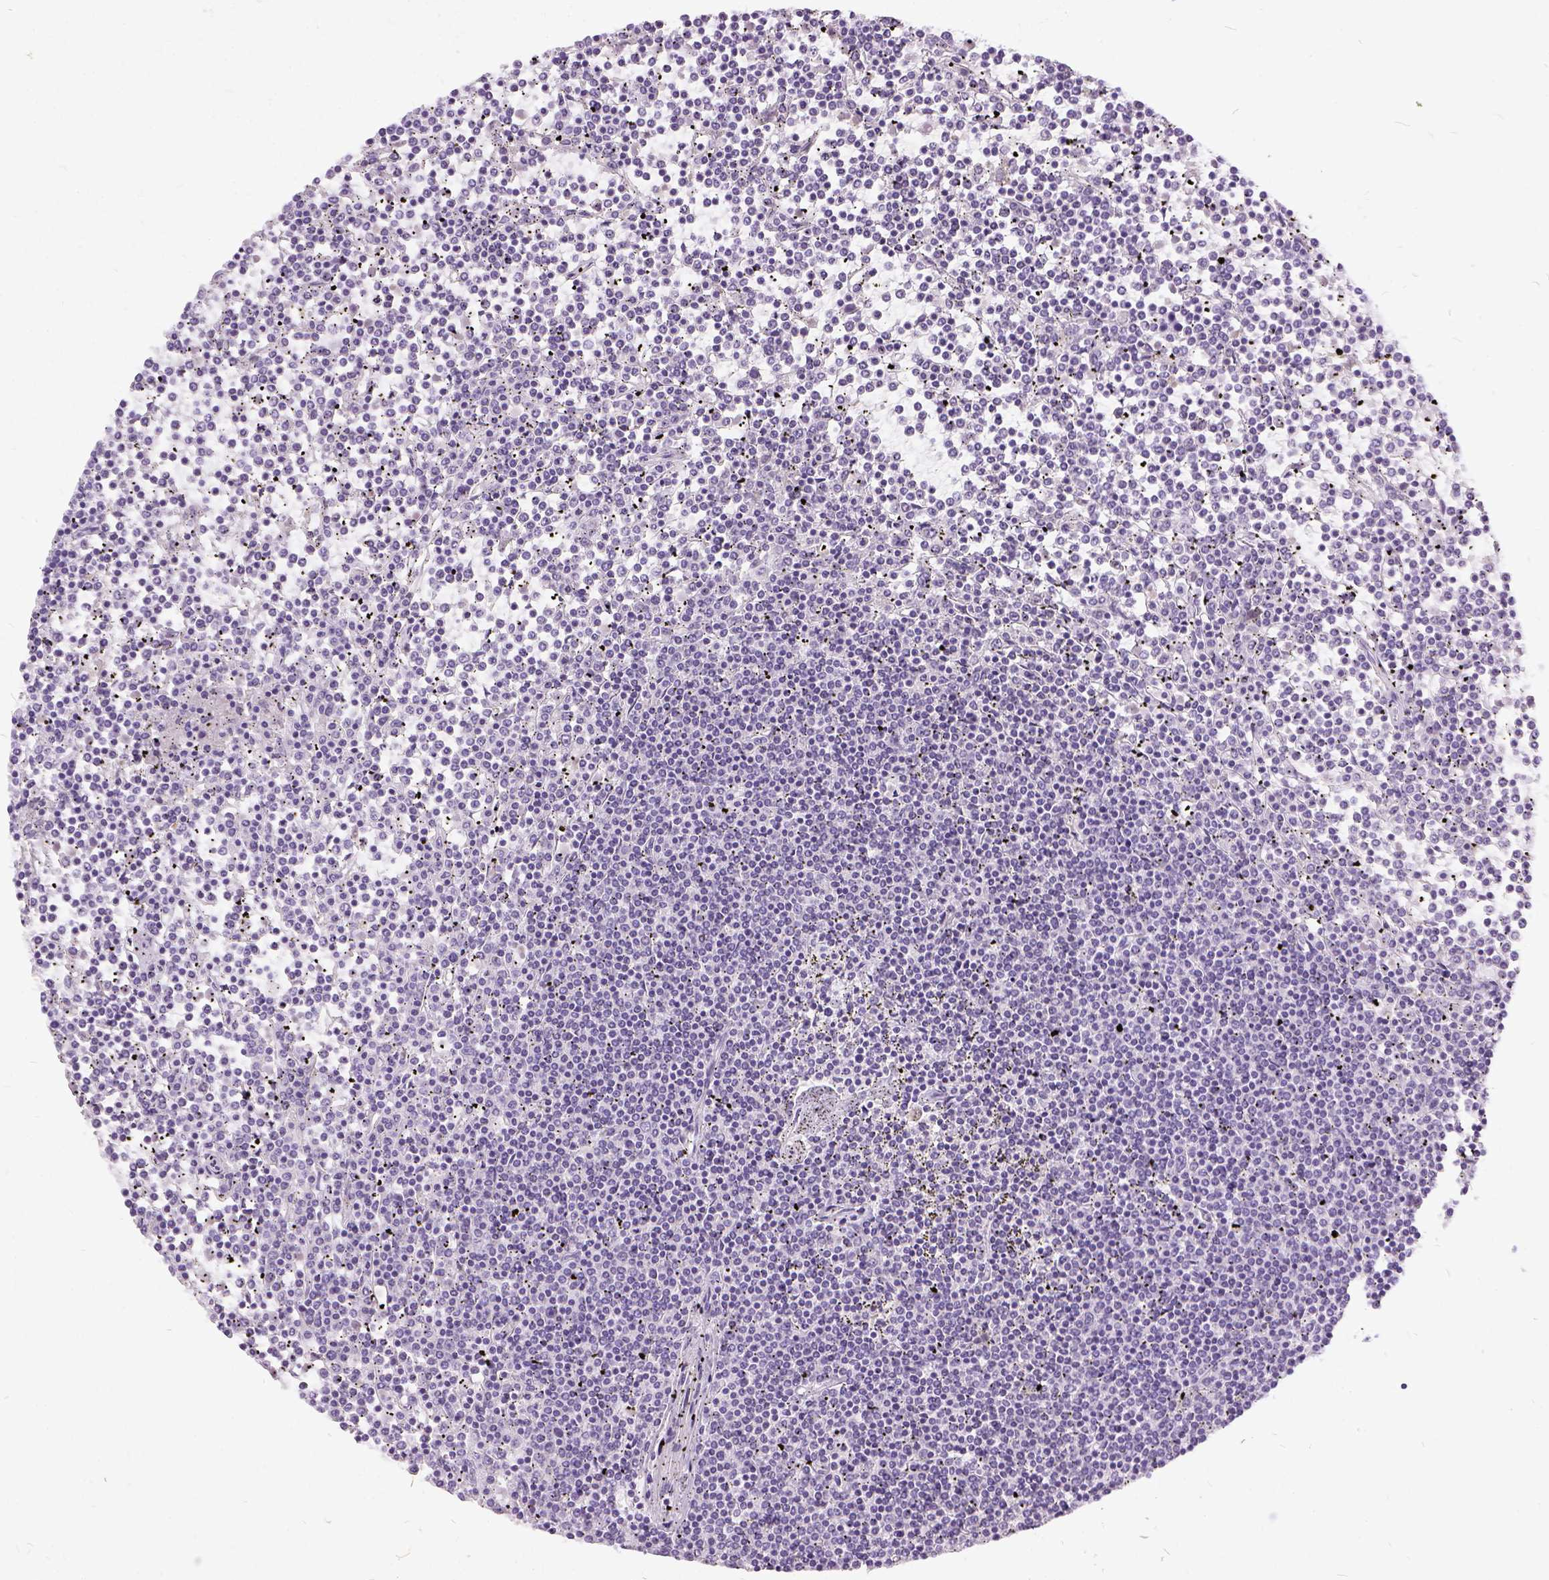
{"staining": {"intensity": "negative", "quantity": "none", "location": "none"}, "tissue": "lymphoma", "cell_type": "Tumor cells", "image_type": "cancer", "snomed": [{"axis": "morphology", "description": "Malignant lymphoma, non-Hodgkin's type, Low grade"}, {"axis": "topography", "description": "Spleen"}], "caption": "The photomicrograph displays no staining of tumor cells in malignant lymphoma, non-Hodgkin's type (low-grade).", "gene": "FDX1", "patient": {"sex": "female", "age": 19}}